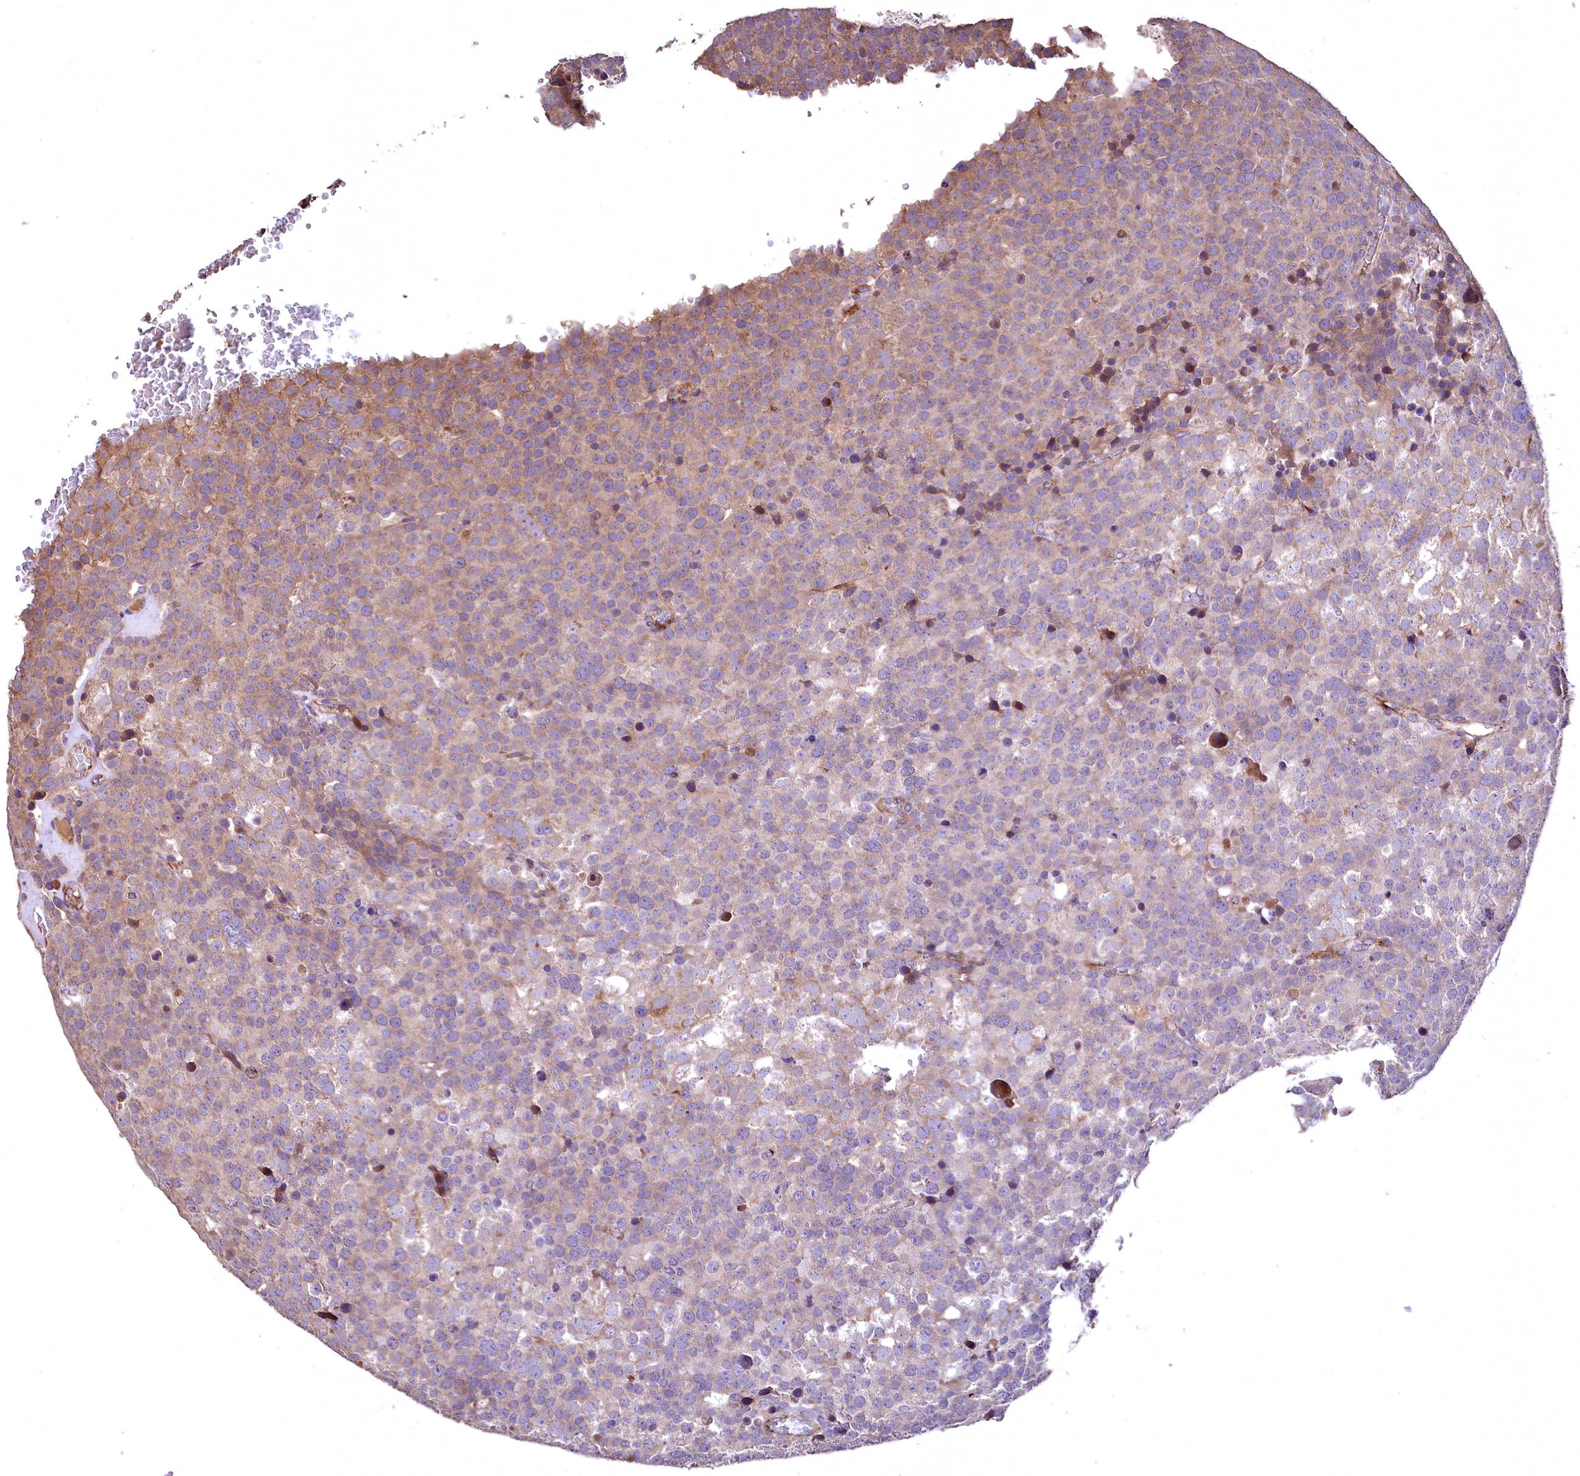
{"staining": {"intensity": "moderate", "quantity": "25%-75%", "location": "cytoplasmic/membranous"}, "tissue": "testis cancer", "cell_type": "Tumor cells", "image_type": "cancer", "snomed": [{"axis": "morphology", "description": "Seminoma, NOS"}, {"axis": "topography", "description": "Testis"}], "caption": "An image of testis seminoma stained for a protein displays moderate cytoplasmic/membranous brown staining in tumor cells. (Brightfield microscopy of DAB IHC at high magnification).", "gene": "RASSF1", "patient": {"sex": "male", "age": 71}}